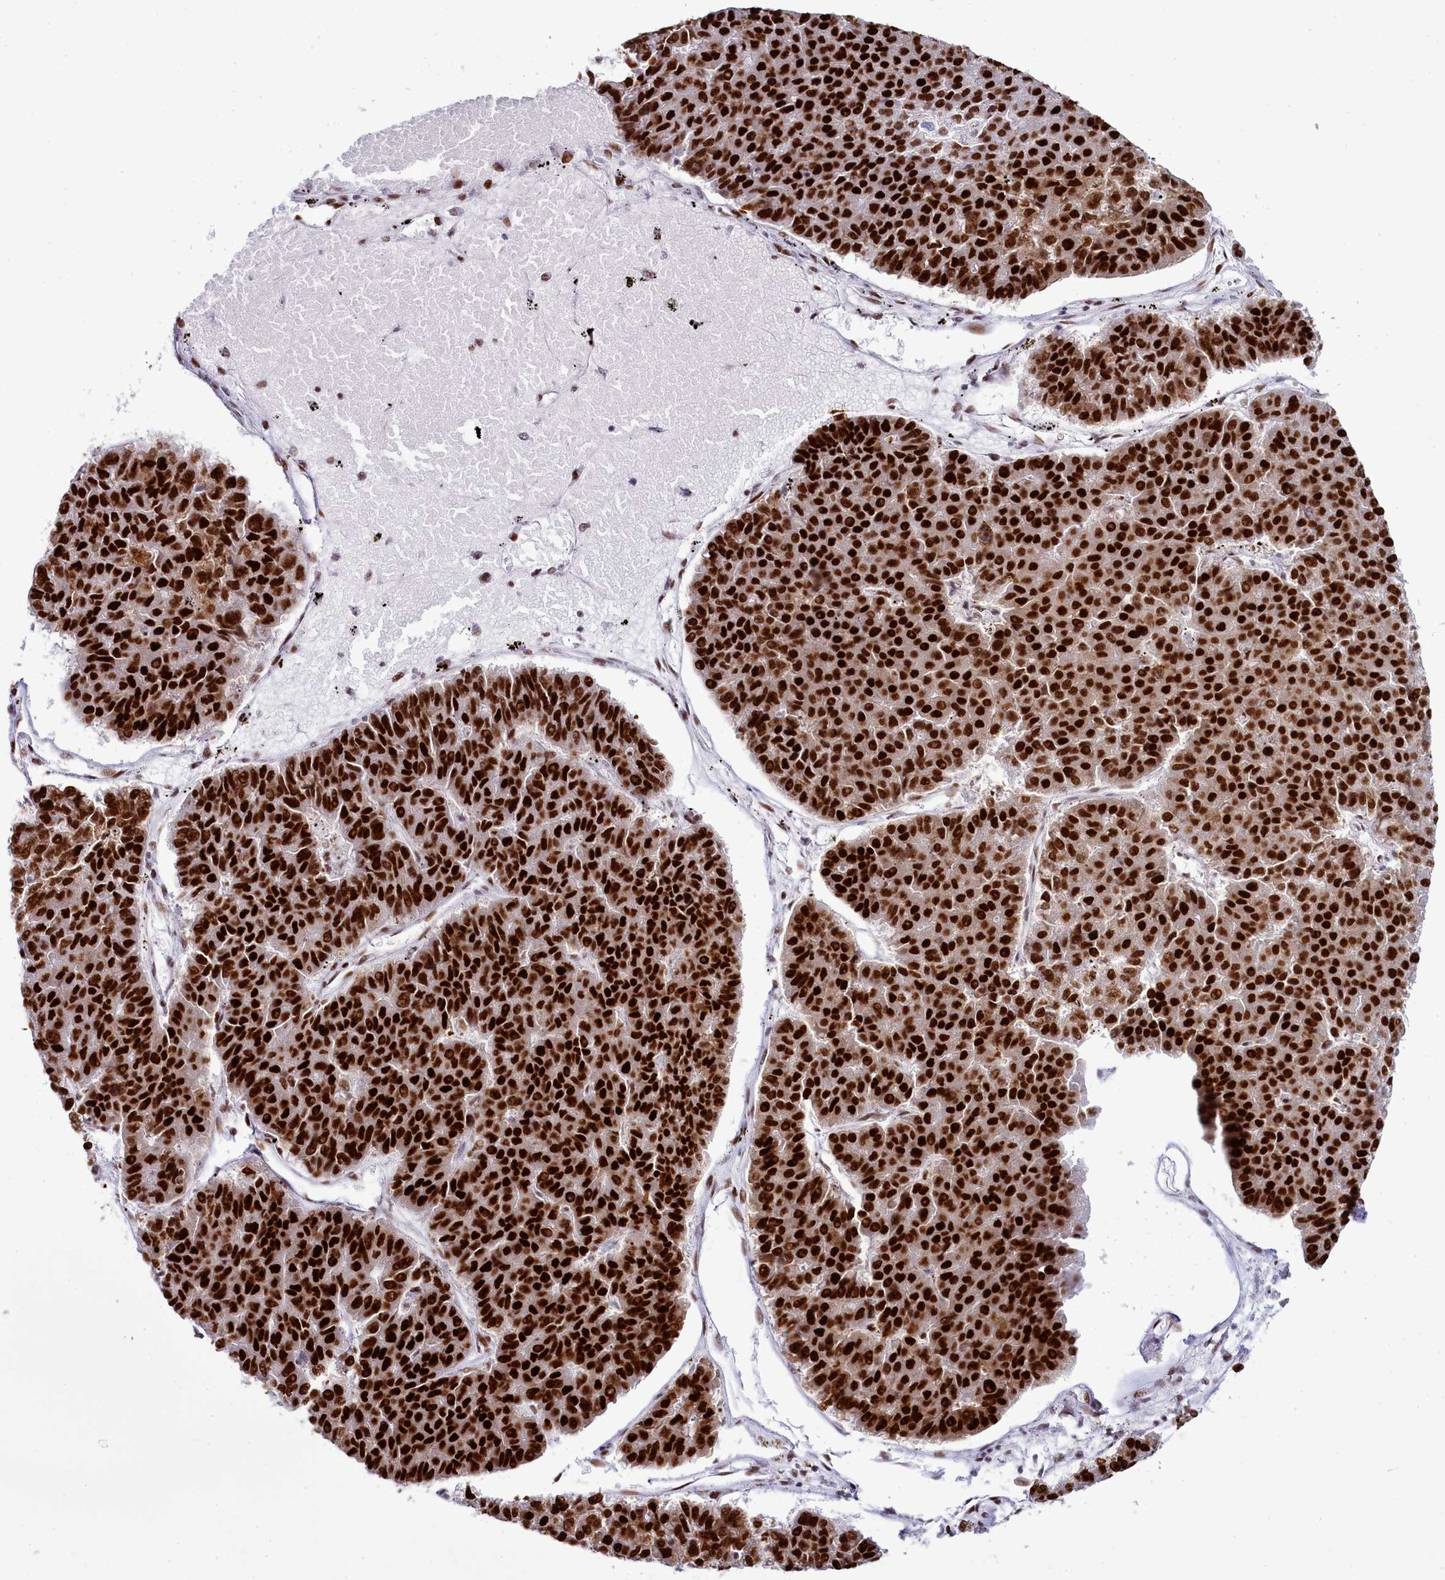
{"staining": {"intensity": "strong", "quantity": ">75%", "location": "nuclear"}, "tissue": "pancreatic cancer", "cell_type": "Tumor cells", "image_type": "cancer", "snomed": [{"axis": "morphology", "description": "Adenocarcinoma, NOS"}, {"axis": "topography", "description": "Pancreas"}], "caption": "Protein expression analysis of adenocarcinoma (pancreatic) shows strong nuclear staining in approximately >75% of tumor cells.", "gene": "RALY", "patient": {"sex": "male", "age": 50}}